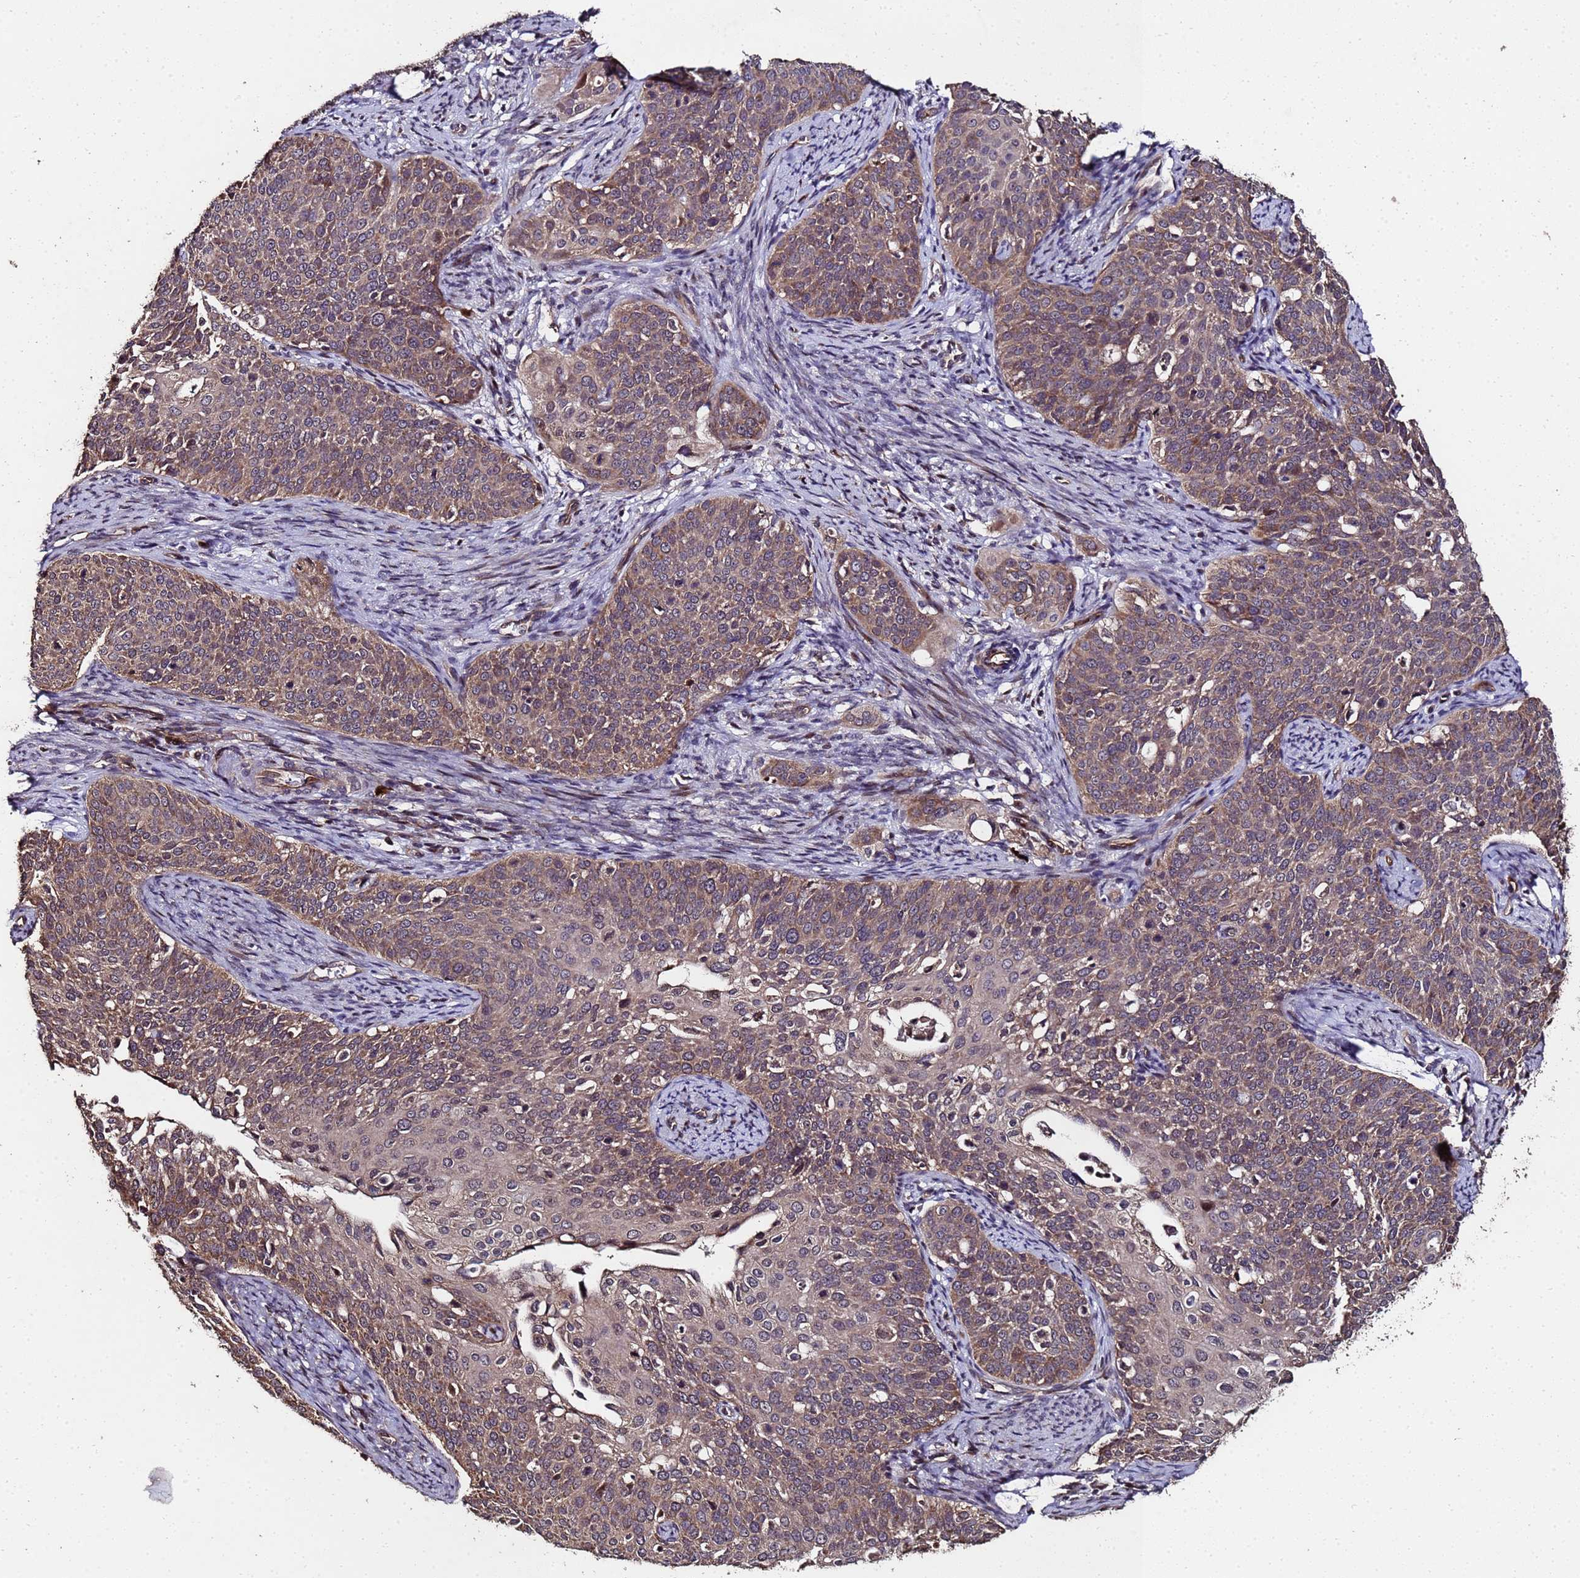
{"staining": {"intensity": "moderate", "quantity": ">75%", "location": "cytoplasmic/membranous"}, "tissue": "cervical cancer", "cell_type": "Tumor cells", "image_type": "cancer", "snomed": [{"axis": "morphology", "description": "Squamous cell carcinoma, NOS"}, {"axis": "topography", "description": "Cervix"}], "caption": "Tumor cells demonstrate medium levels of moderate cytoplasmic/membranous positivity in approximately >75% of cells in human cervical cancer (squamous cell carcinoma).", "gene": "PRODH", "patient": {"sex": "female", "age": 44}}